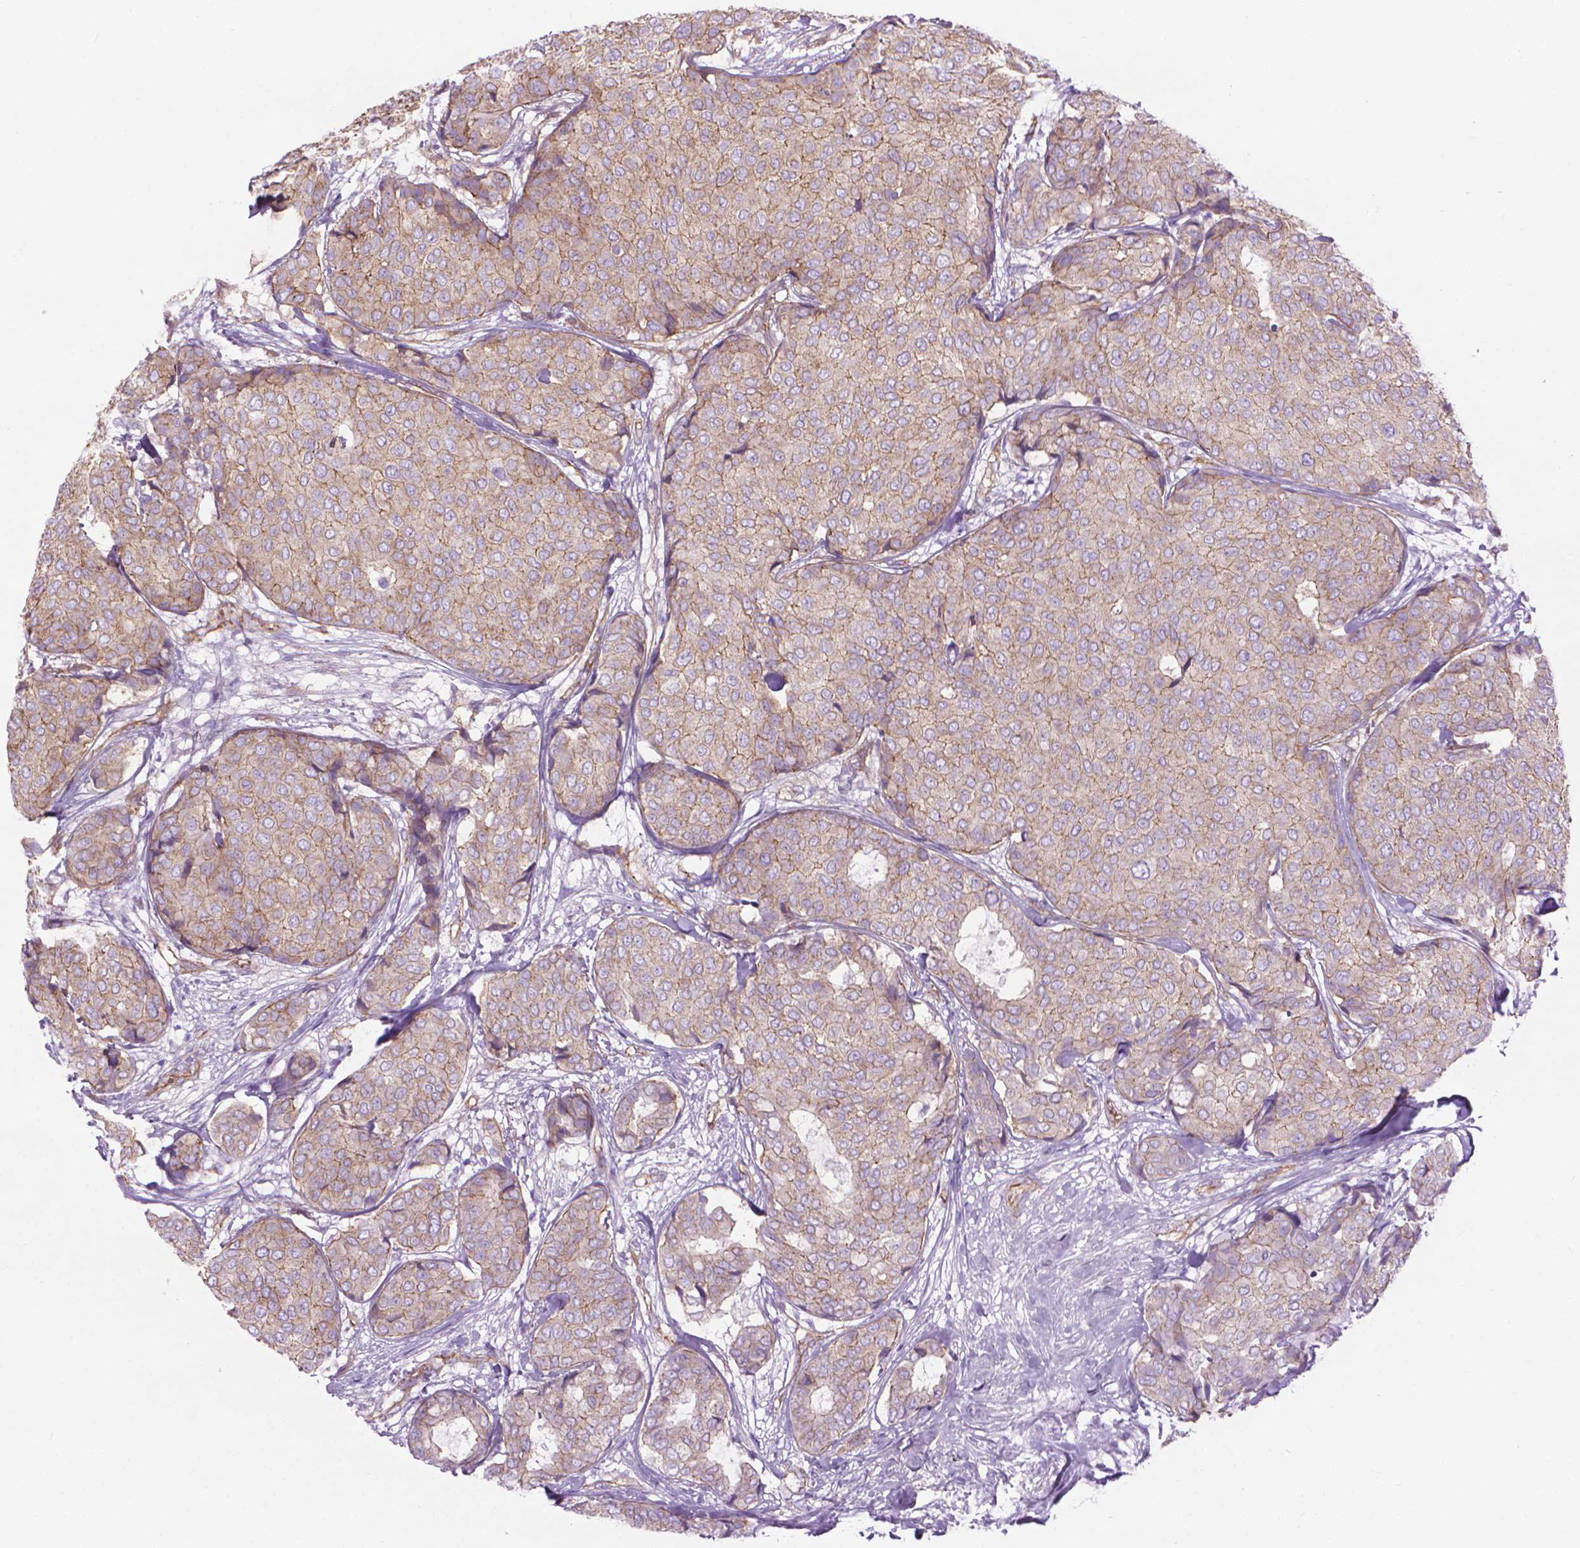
{"staining": {"intensity": "weak", "quantity": "25%-75%", "location": "cytoplasmic/membranous"}, "tissue": "breast cancer", "cell_type": "Tumor cells", "image_type": "cancer", "snomed": [{"axis": "morphology", "description": "Duct carcinoma"}, {"axis": "topography", "description": "Breast"}], "caption": "Protein positivity by IHC demonstrates weak cytoplasmic/membranous staining in about 25%-75% of tumor cells in breast invasive ductal carcinoma. (IHC, brightfield microscopy, high magnification).", "gene": "TENT5A", "patient": {"sex": "female", "age": 75}}